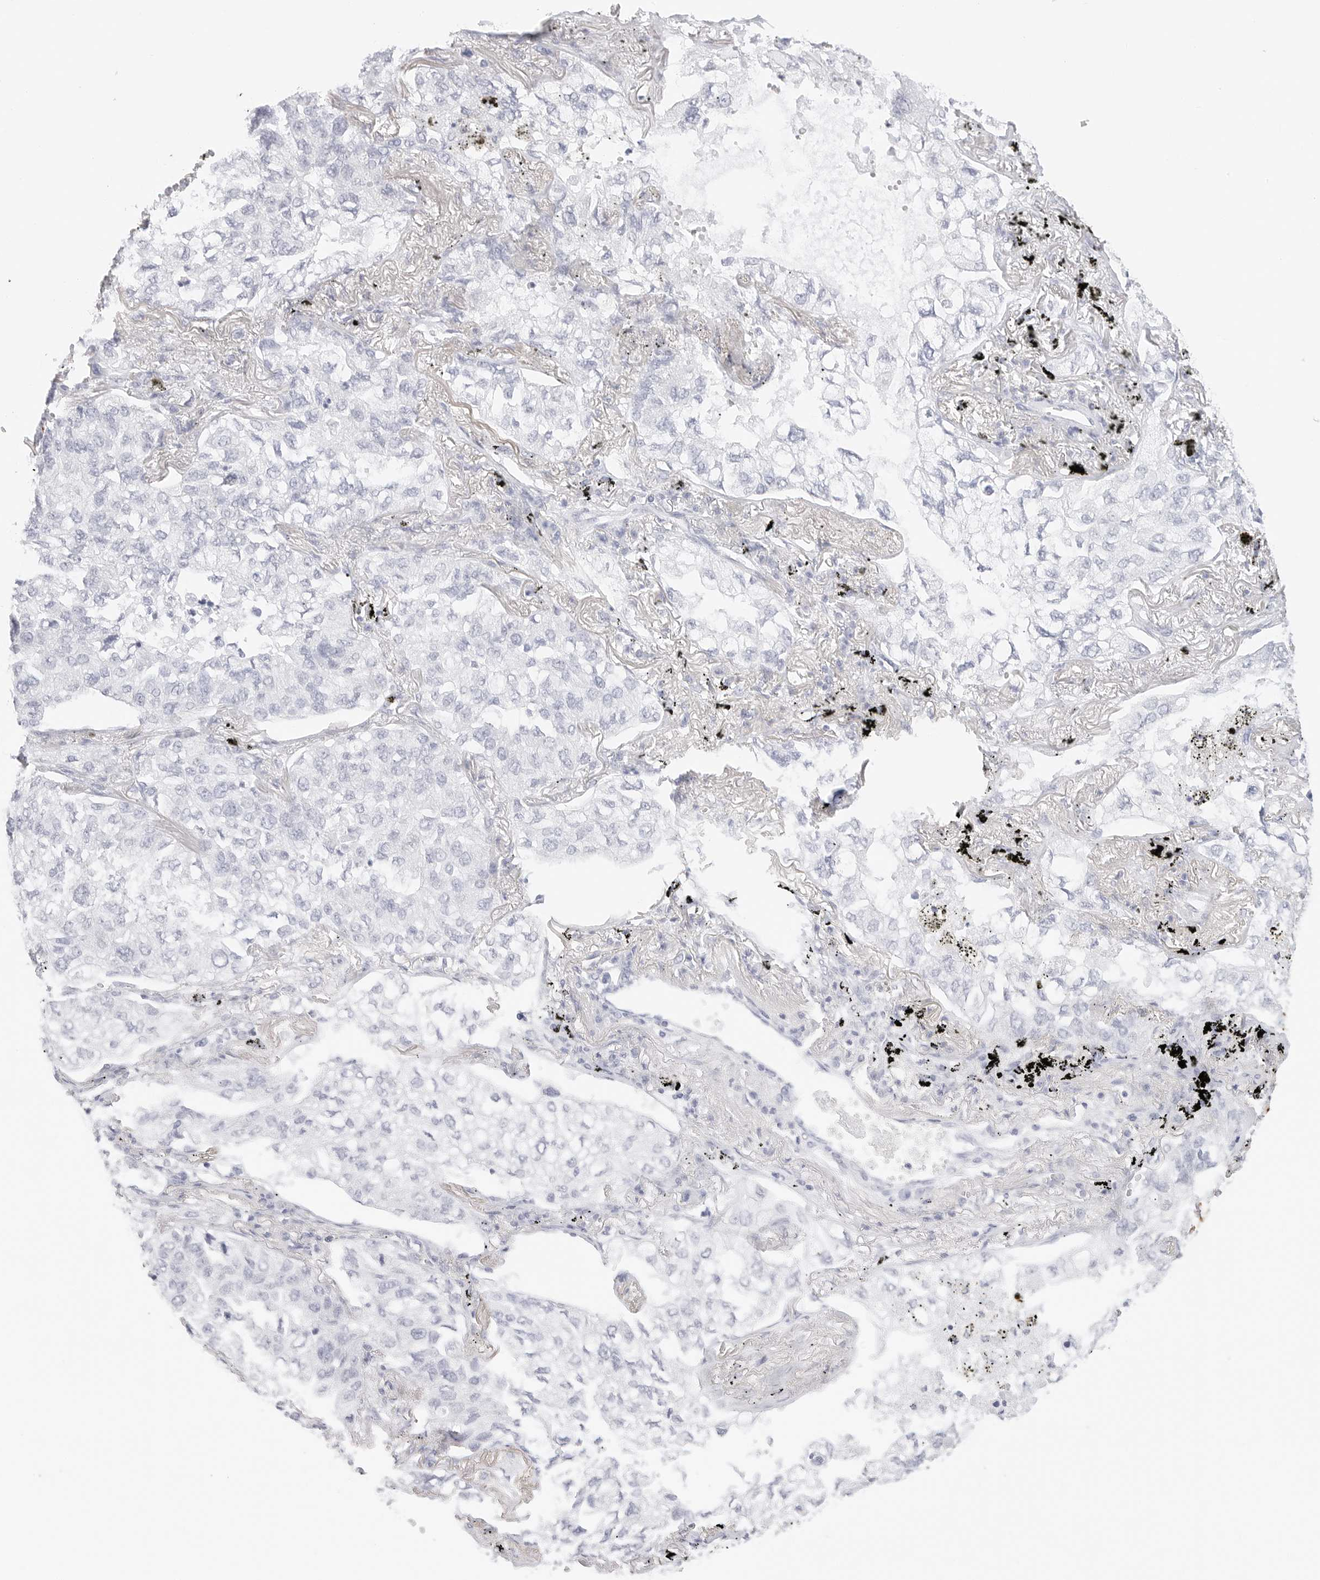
{"staining": {"intensity": "negative", "quantity": "none", "location": "none"}, "tissue": "lung cancer", "cell_type": "Tumor cells", "image_type": "cancer", "snomed": [{"axis": "morphology", "description": "Adenocarcinoma, NOS"}, {"axis": "topography", "description": "Lung"}], "caption": "IHC image of lung cancer (adenocarcinoma) stained for a protein (brown), which exhibits no positivity in tumor cells.", "gene": "TFF2", "patient": {"sex": "male", "age": 65}}